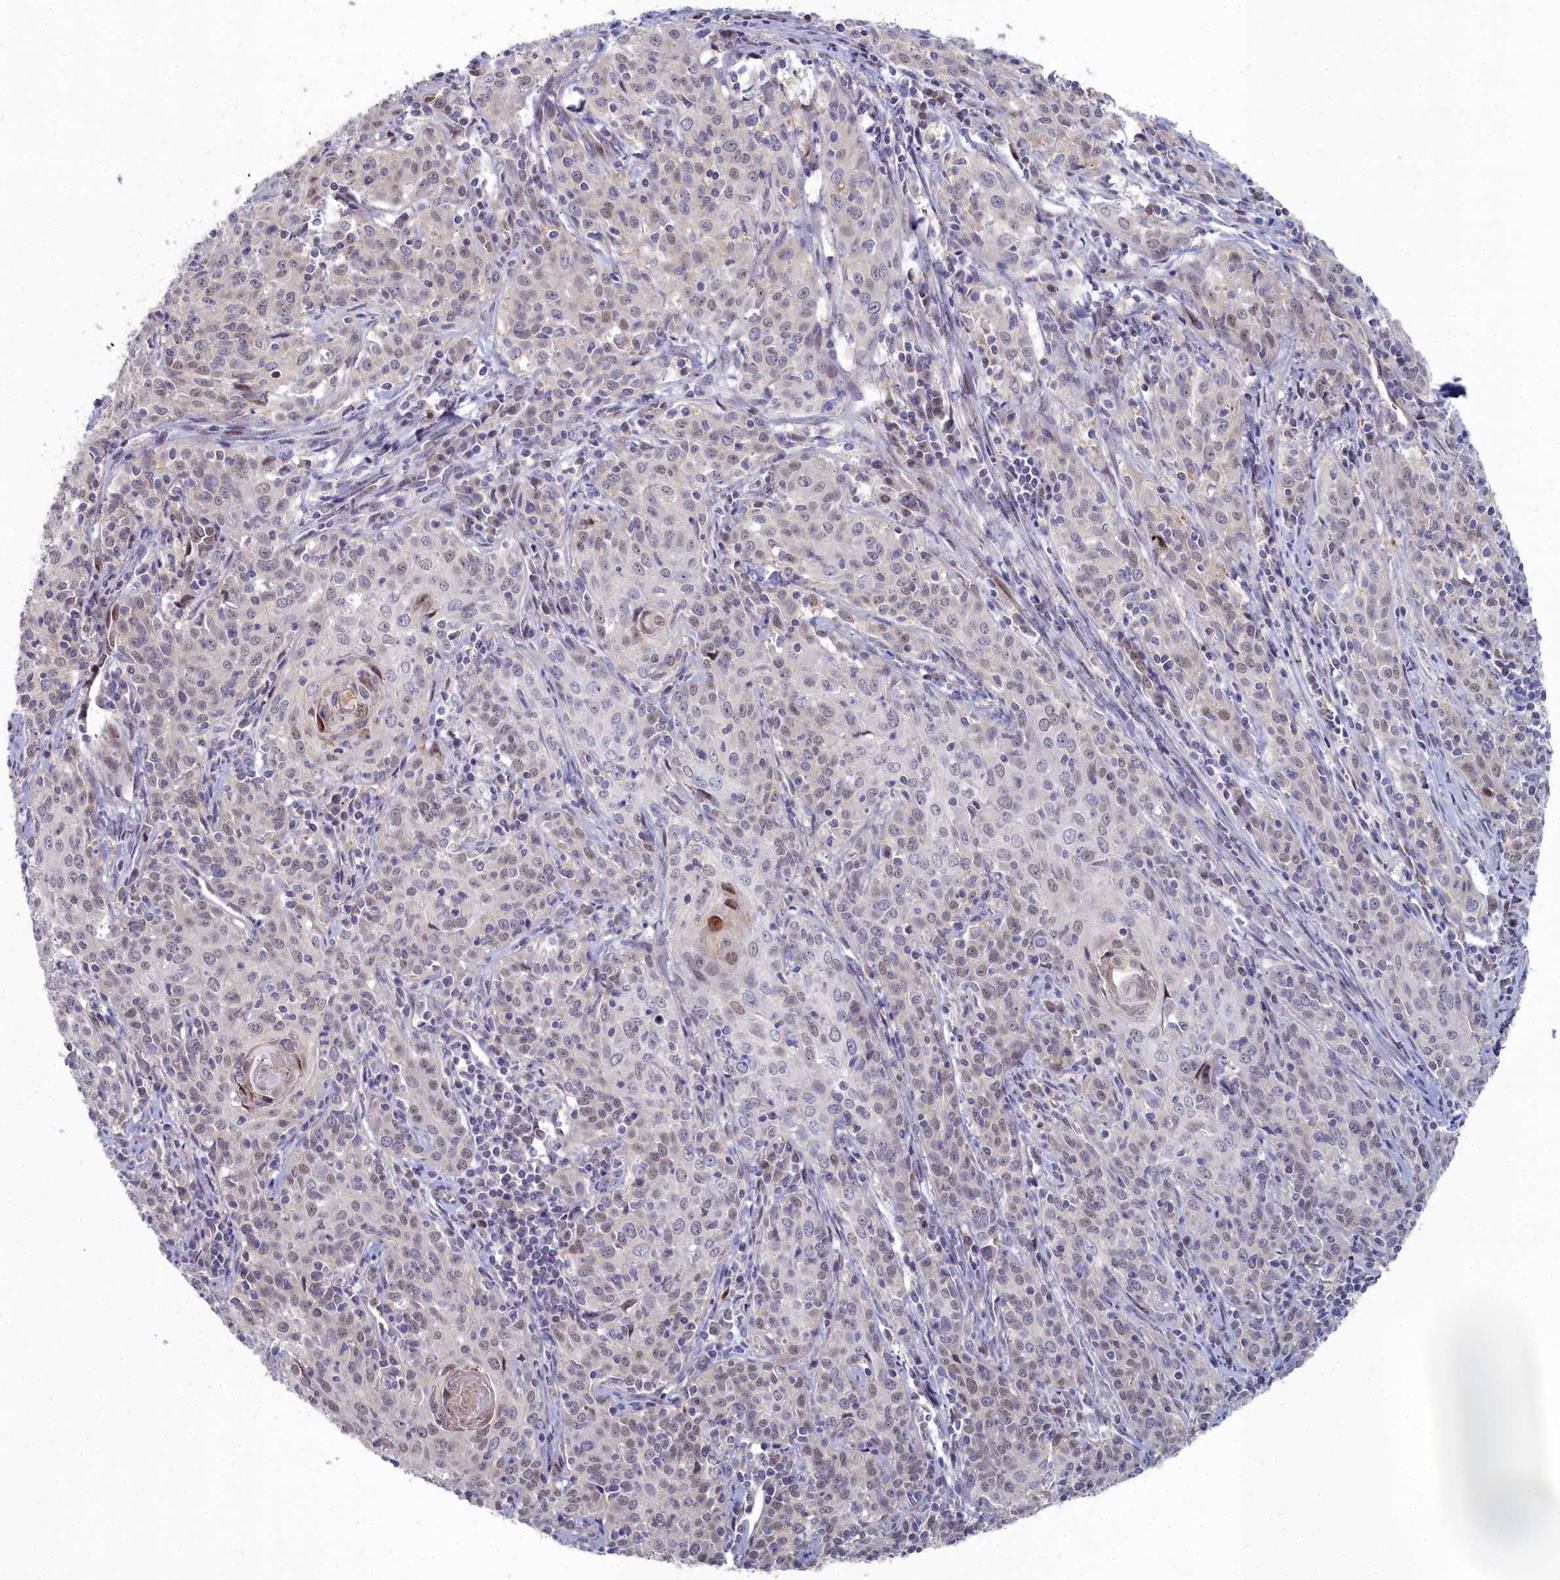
{"staining": {"intensity": "moderate", "quantity": "<25%", "location": "nuclear"}, "tissue": "cervical cancer", "cell_type": "Tumor cells", "image_type": "cancer", "snomed": [{"axis": "morphology", "description": "Squamous cell carcinoma, NOS"}, {"axis": "topography", "description": "Cervix"}], "caption": "Protein analysis of cervical cancer tissue shows moderate nuclear staining in approximately <25% of tumor cells.", "gene": "RPS27A", "patient": {"sex": "female", "age": 57}}